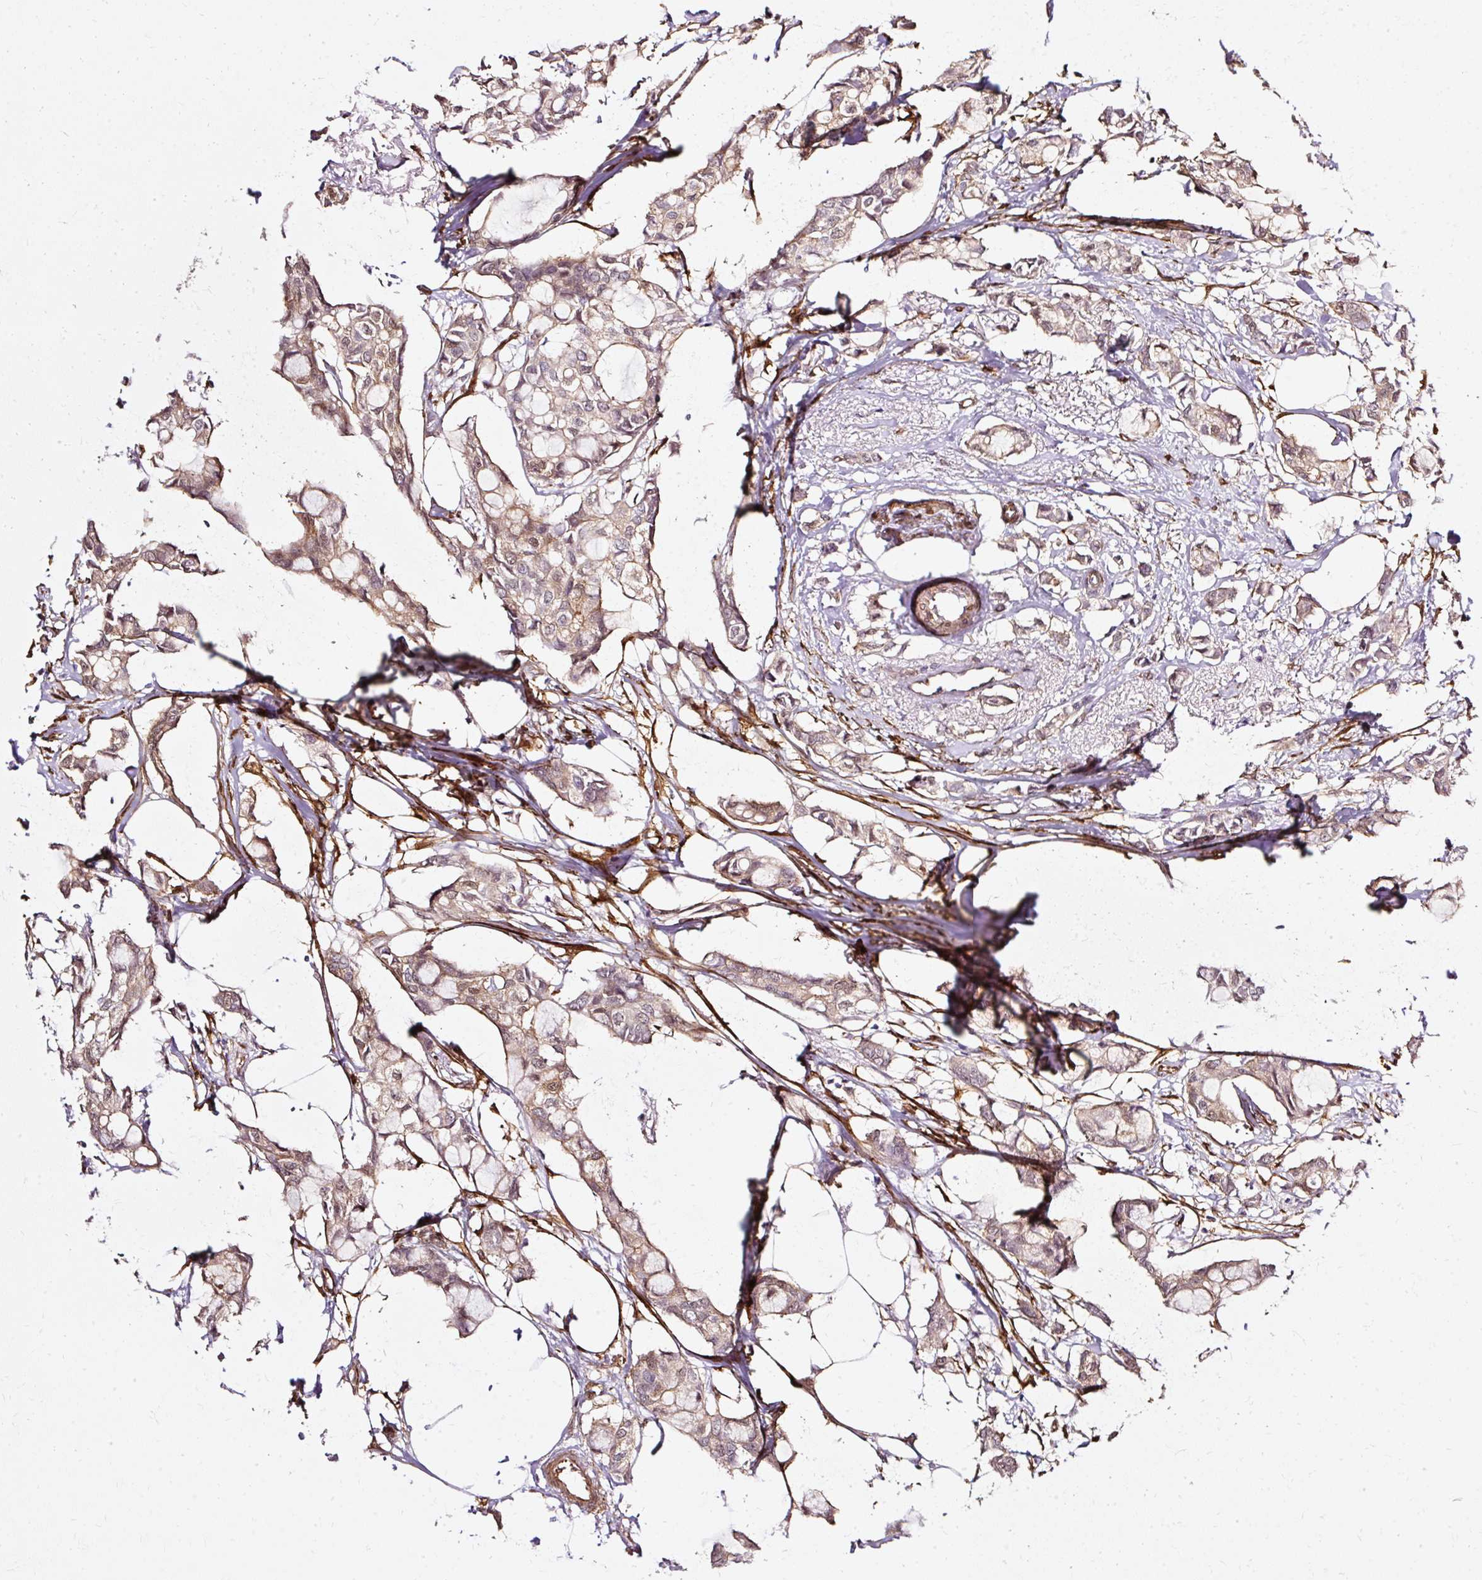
{"staining": {"intensity": "weak", "quantity": "25%-75%", "location": "cytoplasmic/membranous,nuclear"}, "tissue": "breast cancer", "cell_type": "Tumor cells", "image_type": "cancer", "snomed": [{"axis": "morphology", "description": "Duct carcinoma"}, {"axis": "topography", "description": "Breast"}], "caption": "About 25%-75% of tumor cells in human breast intraductal carcinoma show weak cytoplasmic/membranous and nuclear protein positivity as visualized by brown immunohistochemical staining.", "gene": "CNN3", "patient": {"sex": "female", "age": 73}}